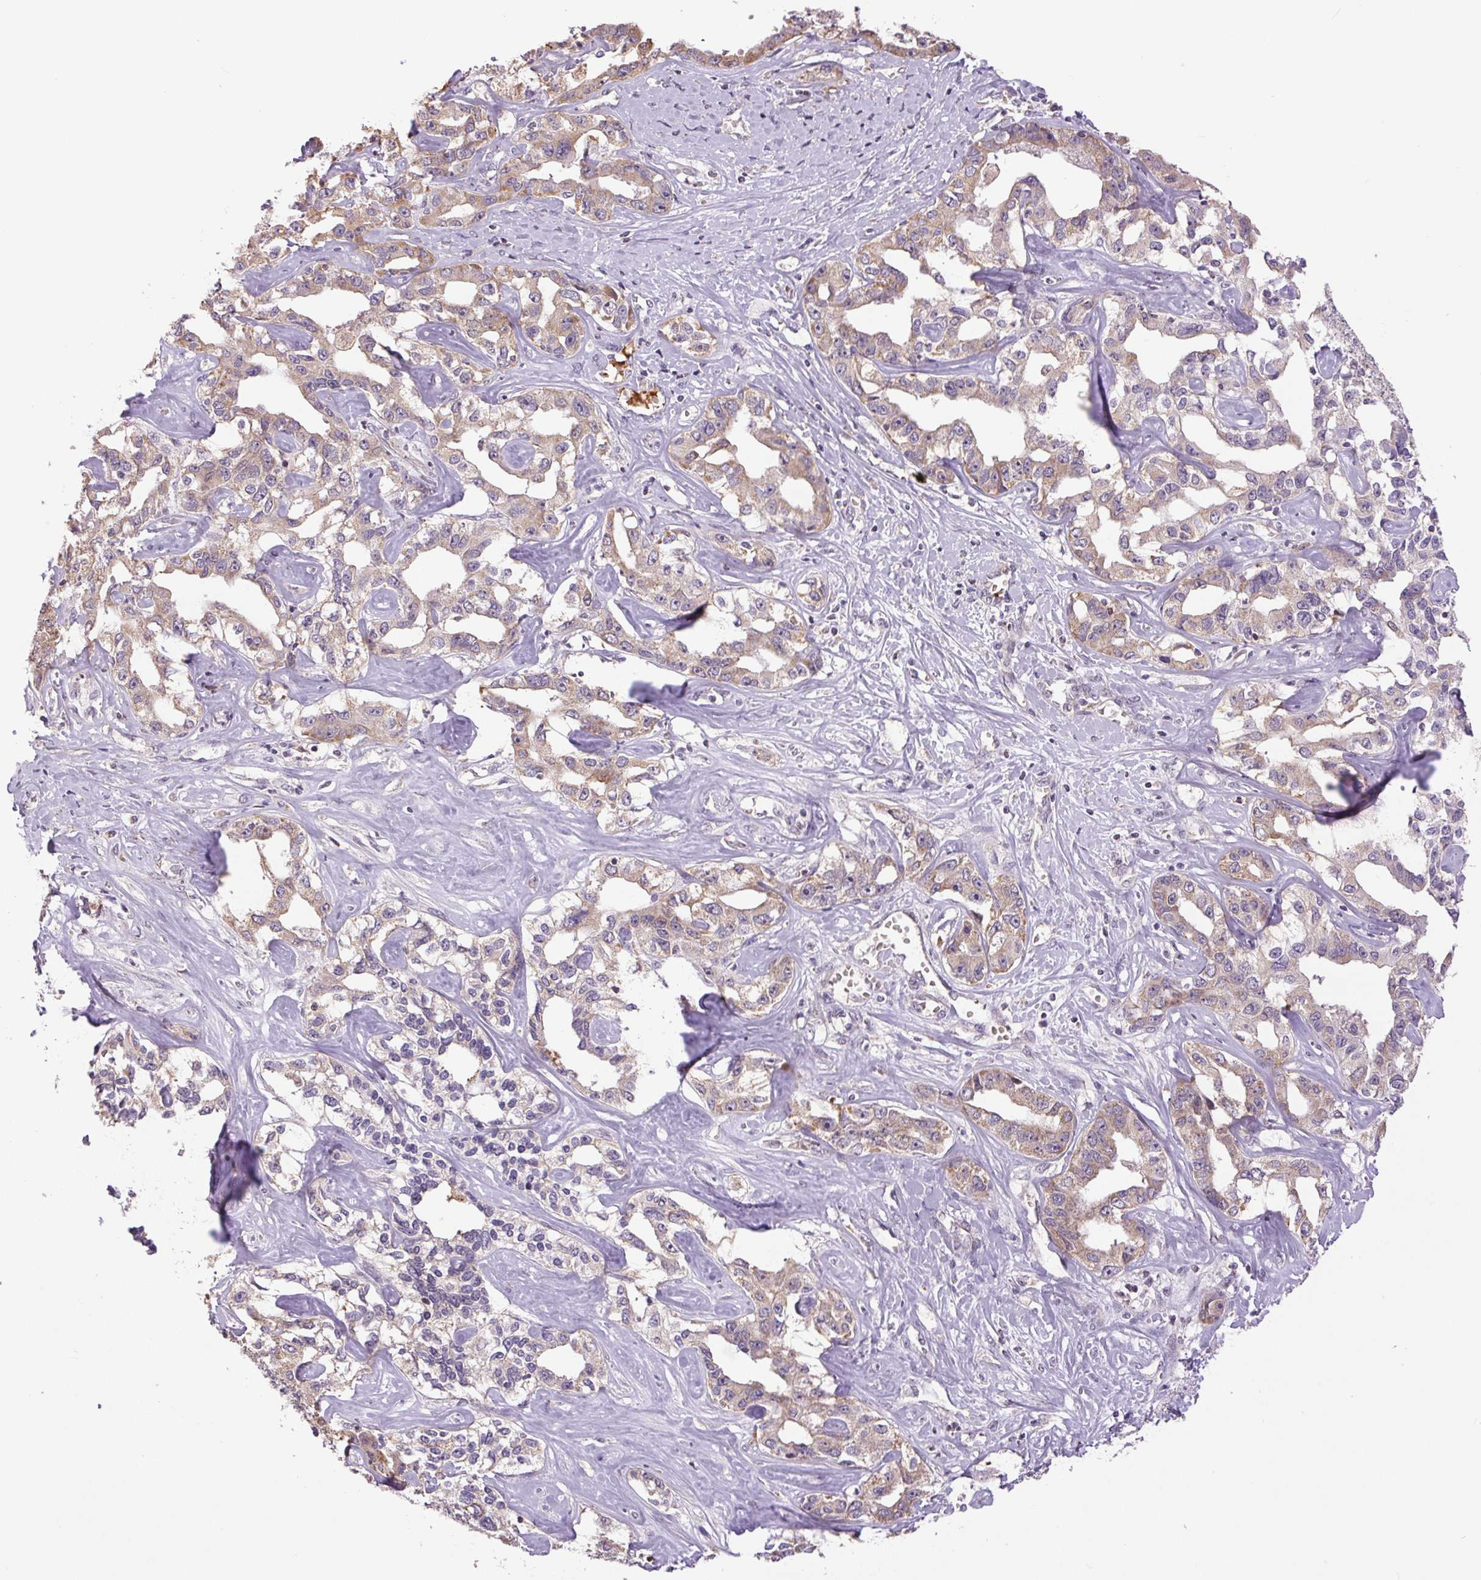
{"staining": {"intensity": "weak", "quantity": "25%-75%", "location": "cytoplasmic/membranous"}, "tissue": "liver cancer", "cell_type": "Tumor cells", "image_type": "cancer", "snomed": [{"axis": "morphology", "description": "Cholangiocarcinoma"}, {"axis": "topography", "description": "Liver"}], "caption": "An image of human liver cancer stained for a protein displays weak cytoplasmic/membranous brown staining in tumor cells.", "gene": "SGF29", "patient": {"sex": "male", "age": 59}}